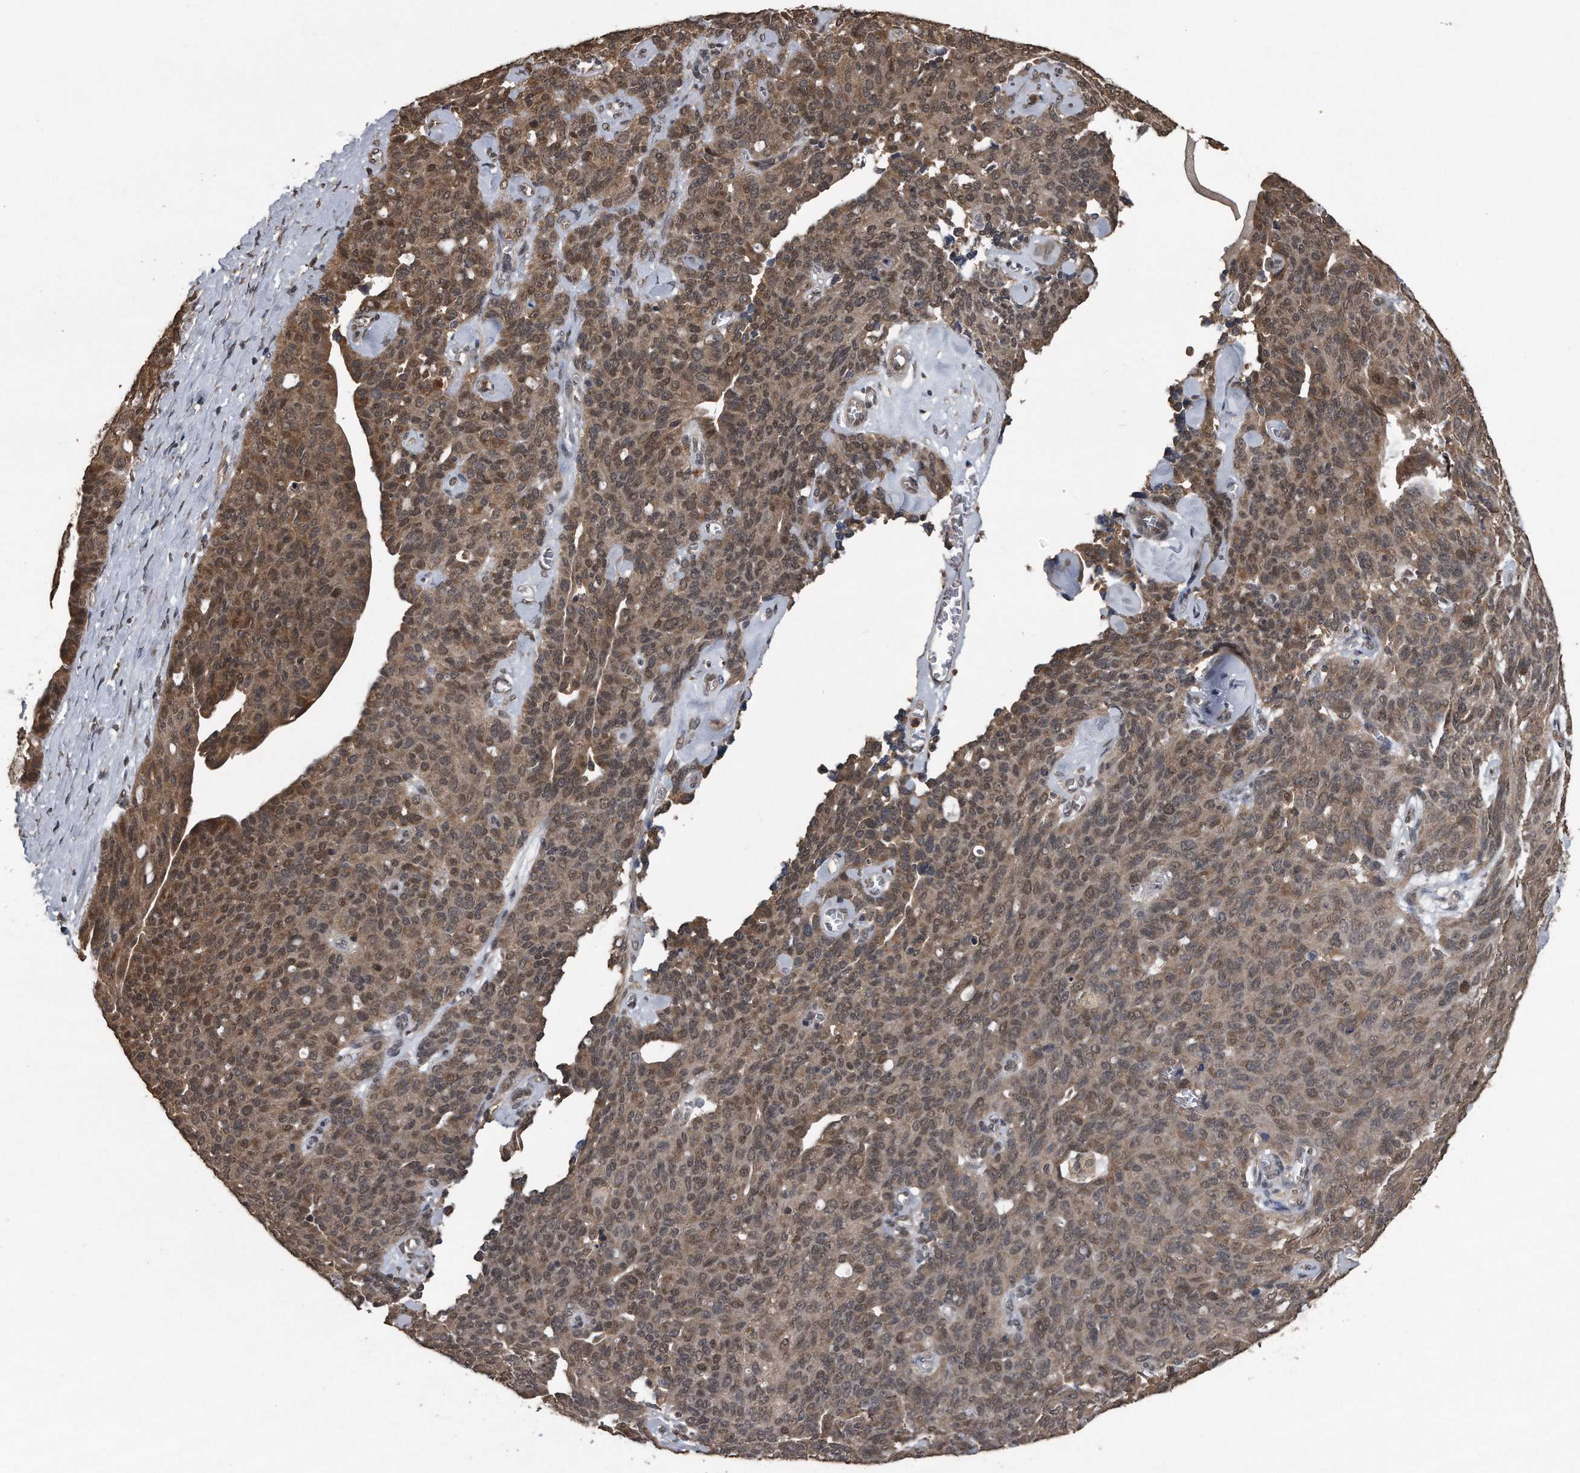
{"staining": {"intensity": "weak", "quantity": ">75%", "location": "cytoplasmic/membranous,nuclear"}, "tissue": "ovarian cancer", "cell_type": "Tumor cells", "image_type": "cancer", "snomed": [{"axis": "morphology", "description": "Carcinoma, endometroid"}, {"axis": "topography", "description": "Ovary"}], "caption": "IHC histopathology image of neoplastic tissue: ovarian cancer stained using immunohistochemistry (IHC) exhibits low levels of weak protein expression localized specifically in the cytoplasmic/membranous and nuclear of tumor cells, appearing as a cytoplasmic/membranous and nuclear brown color.", "gene": "CRYZL1", "patient": {"sex": "female", "age": 60}}